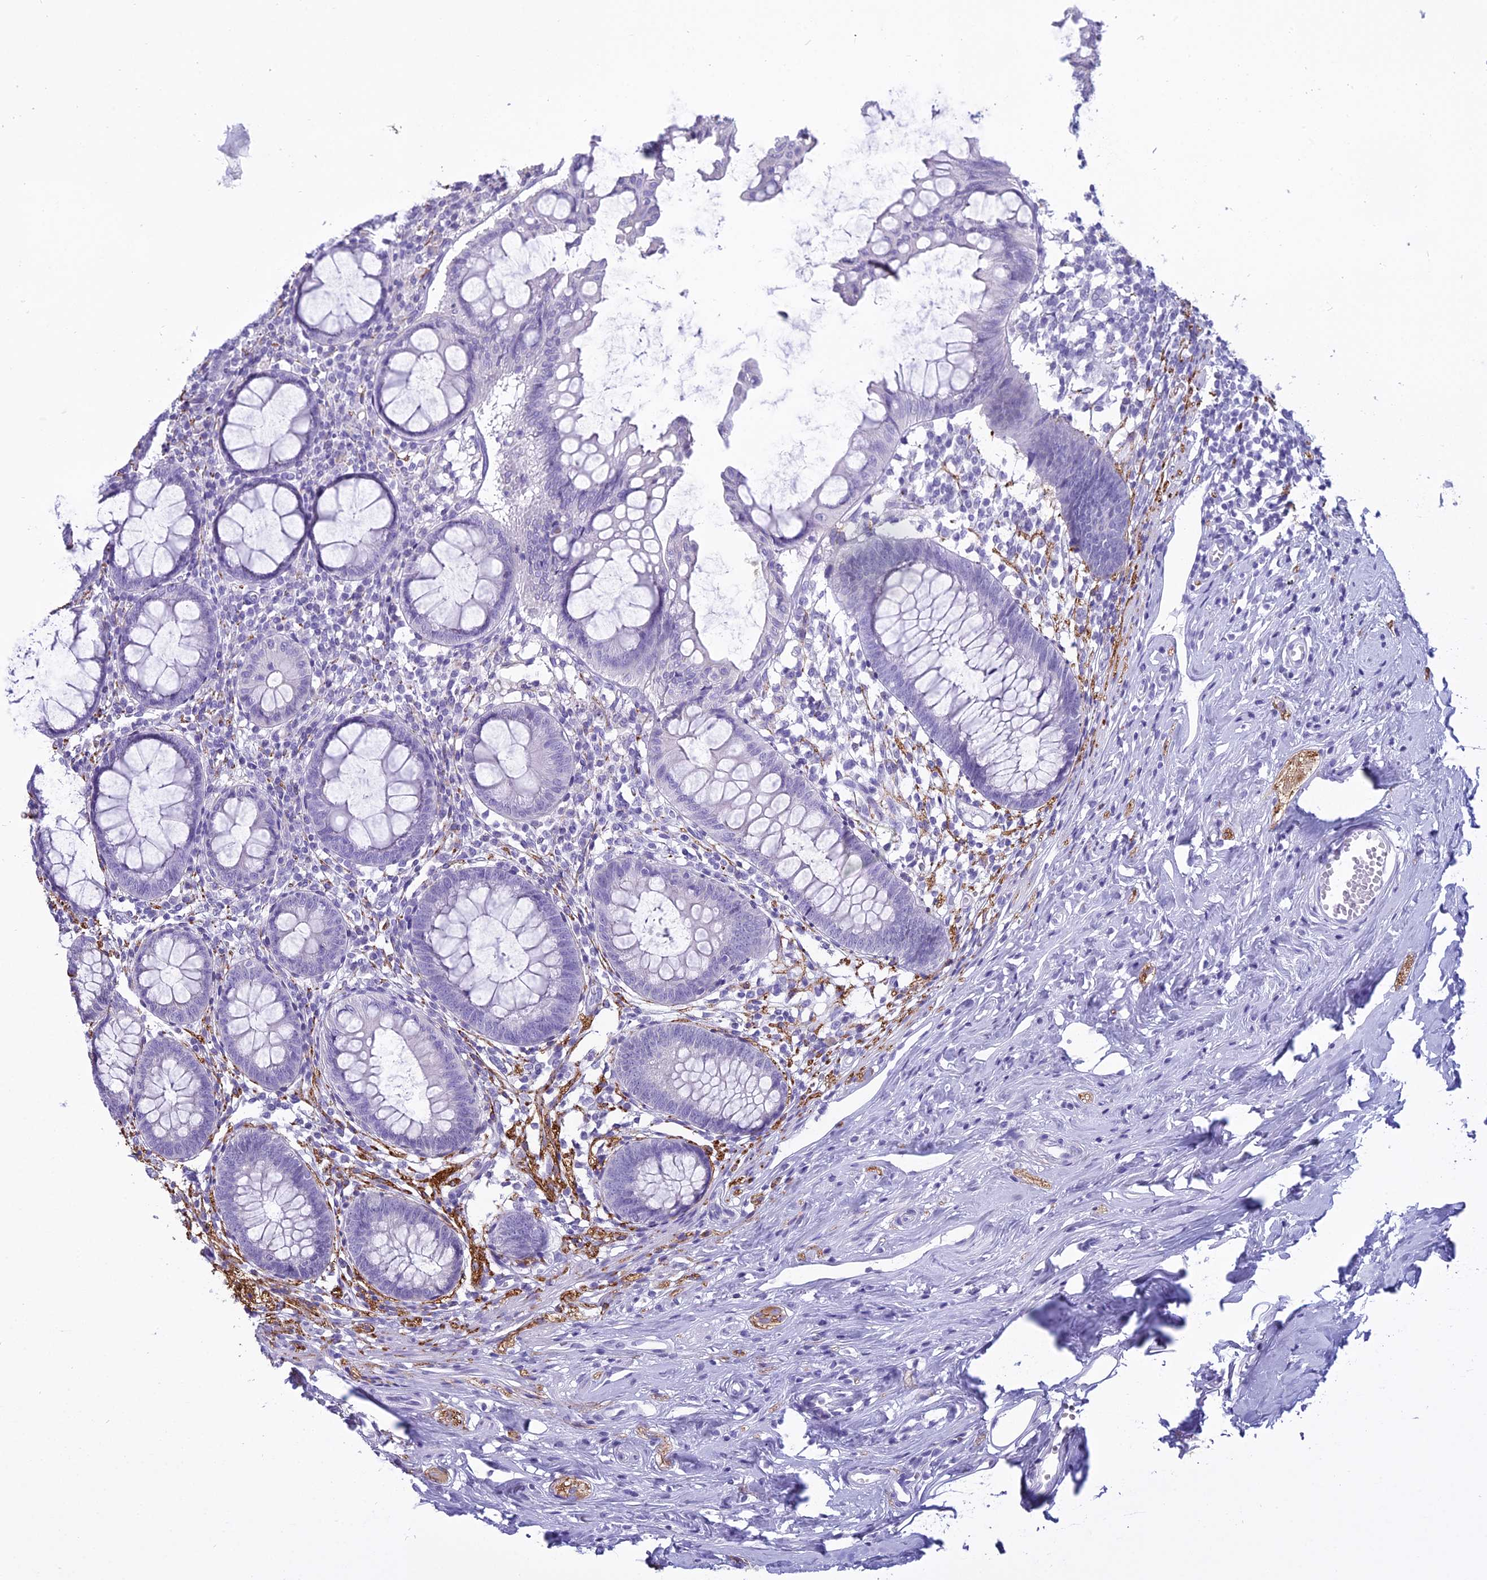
{"staining": {"intensity": "negative", "quantity": "none", "location": "none"}, "tissue": "appendix", "cell_type": "Glandular cells", "image_type": "normal", "snomed": [{"axis": "morphology", "description": "Normal tissue, NOS"}, {"axis": "topography", "description": "Appendix"}], "caption": "Glandular cells are negative for brown protein staining in unremarkable appendix.", "gene": "MAP6", "patient": {"sex": "female", "age": 51}}